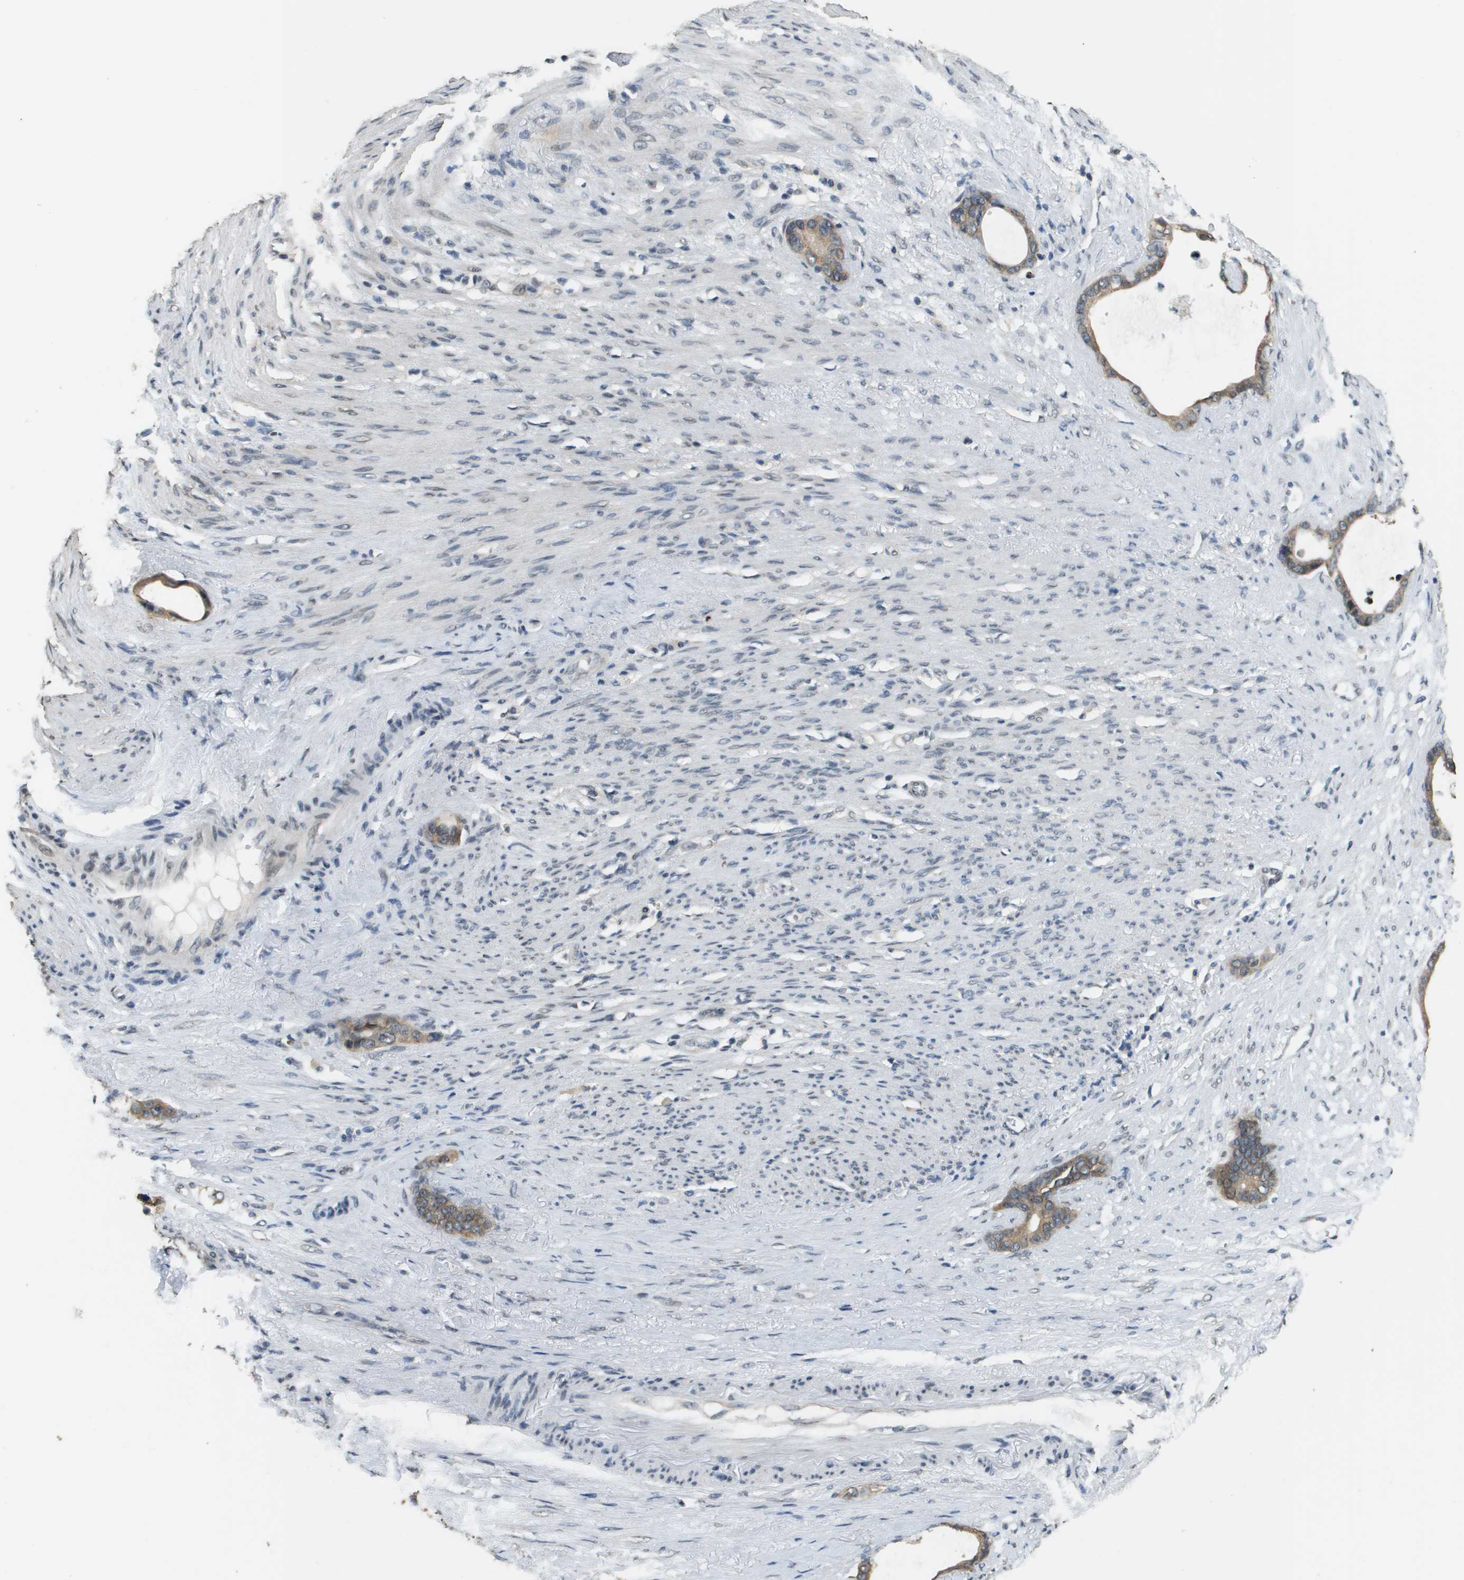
{"staining": {"intensity": "moderate", "quantity": ">75%", "location": "cytoplasmic/membranous"}, "tissue": "stomach cancer", "cell_type": "Tumor cells", "image_type": "cancer", "snomed": [{"axis": "morphology", "description": "Adenocarcinoma, NOS"}, {"axis": "topography", "description": "Stomach"}], "caption": "Immunohistochemical staining of adenocarcinoma (stomach) exhibits medium levels of moderate cytoplasmic/membranous protein expression in about >75% of tumor cells. The staining was performed using DAB (3,3'-diaminobenzidine) to visualize the protein expression in brown, while the nuclei were stained in blue with hematoxylin (Magnification: 20x).", "gene": "FANCC", "patient": {"sex": "female", "age": 75}}